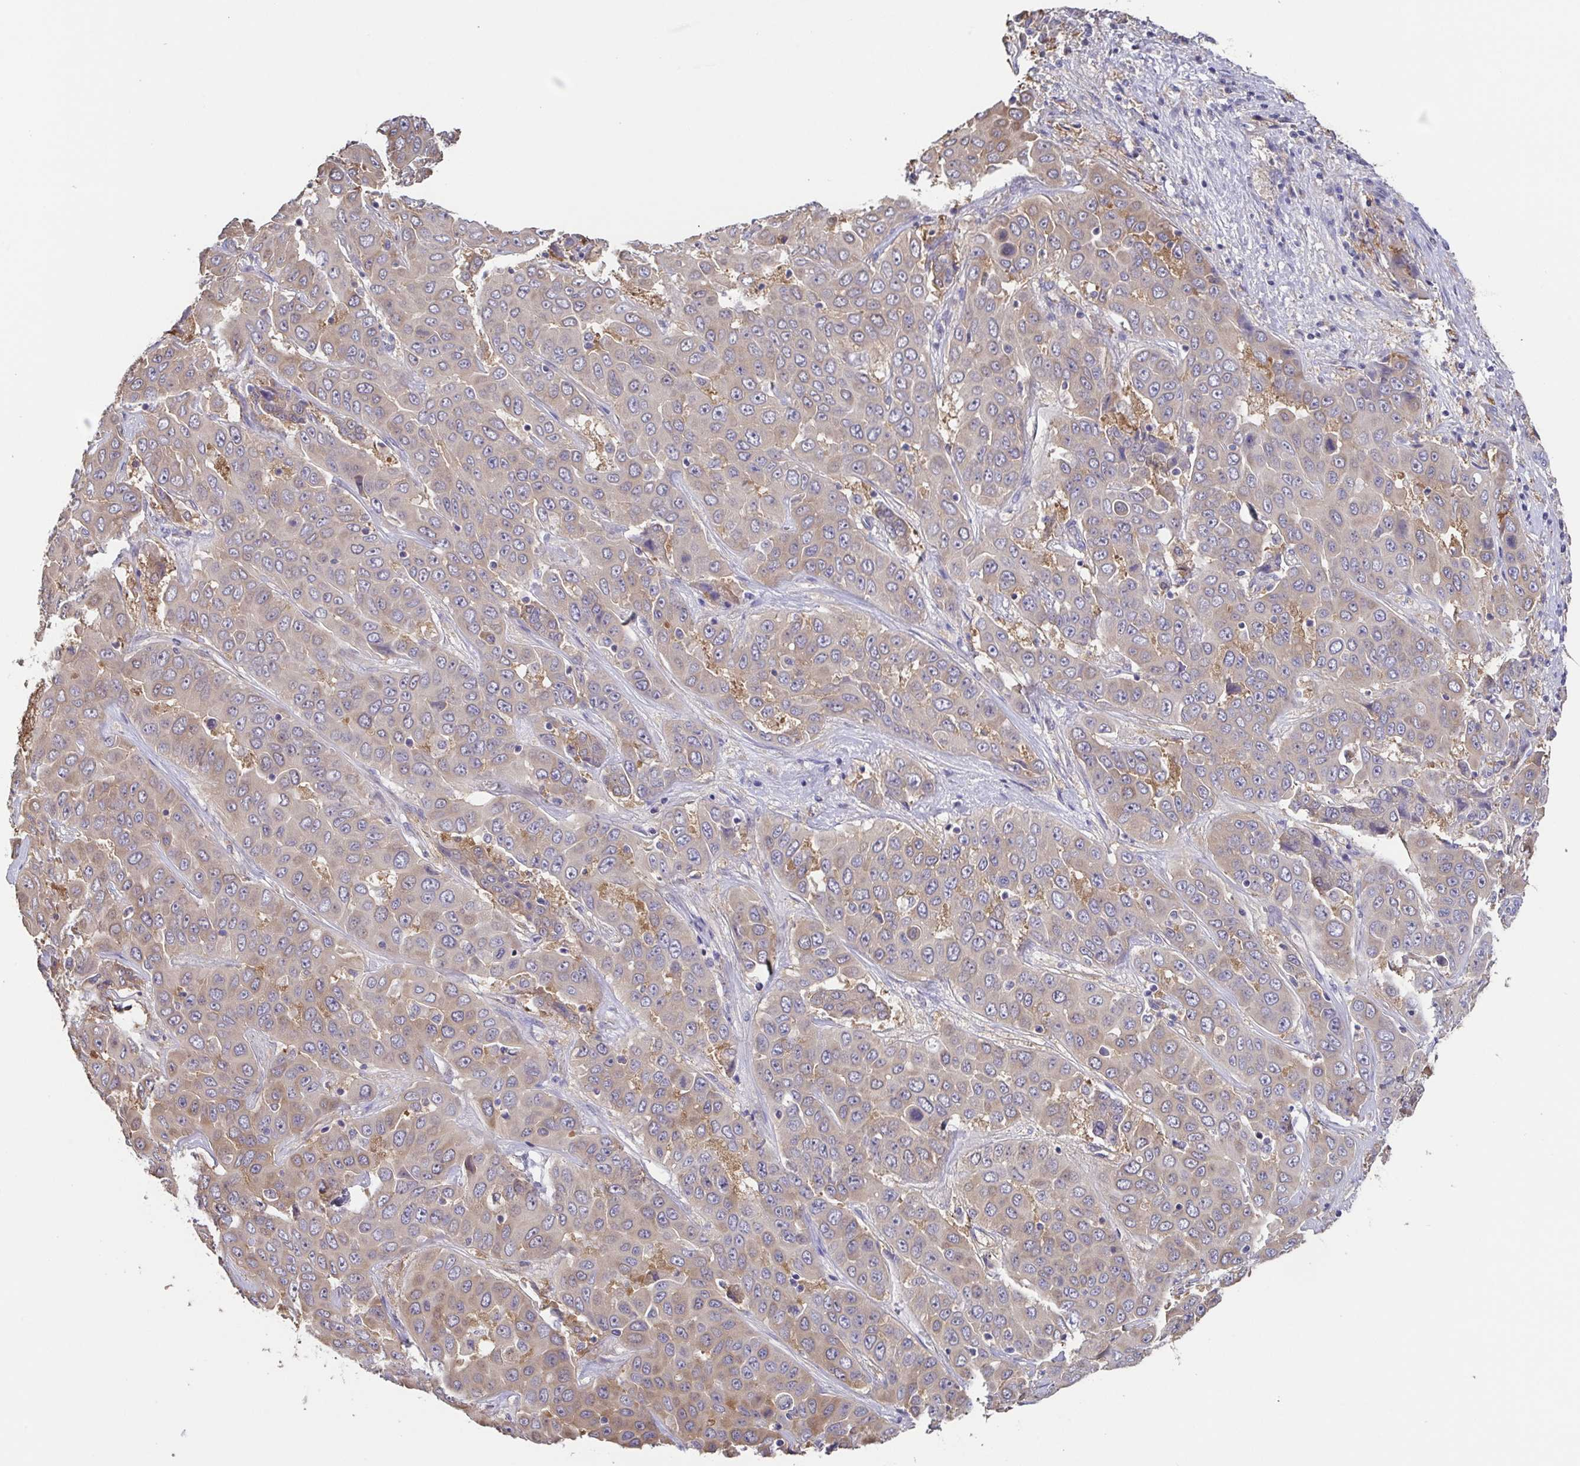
{"staining": {"intensity": "weak", "quantity": "<25%", "location": "cytoplasmic/membranous"}, "tissue": "liver cancer", "cell_type": "Tumor cells", "image_type": "cancer", "snomed": [{"axis": "morphology", "description": "Cholangiocarcinoma"}, {"axis": "topography", "description": "Liver"}], "caption": "Photomicrograph shows no significant protein staining in tumor cells of liver cancer.", "gene": "EIF3D", "patient": {"sex": "female", "age": 52}}